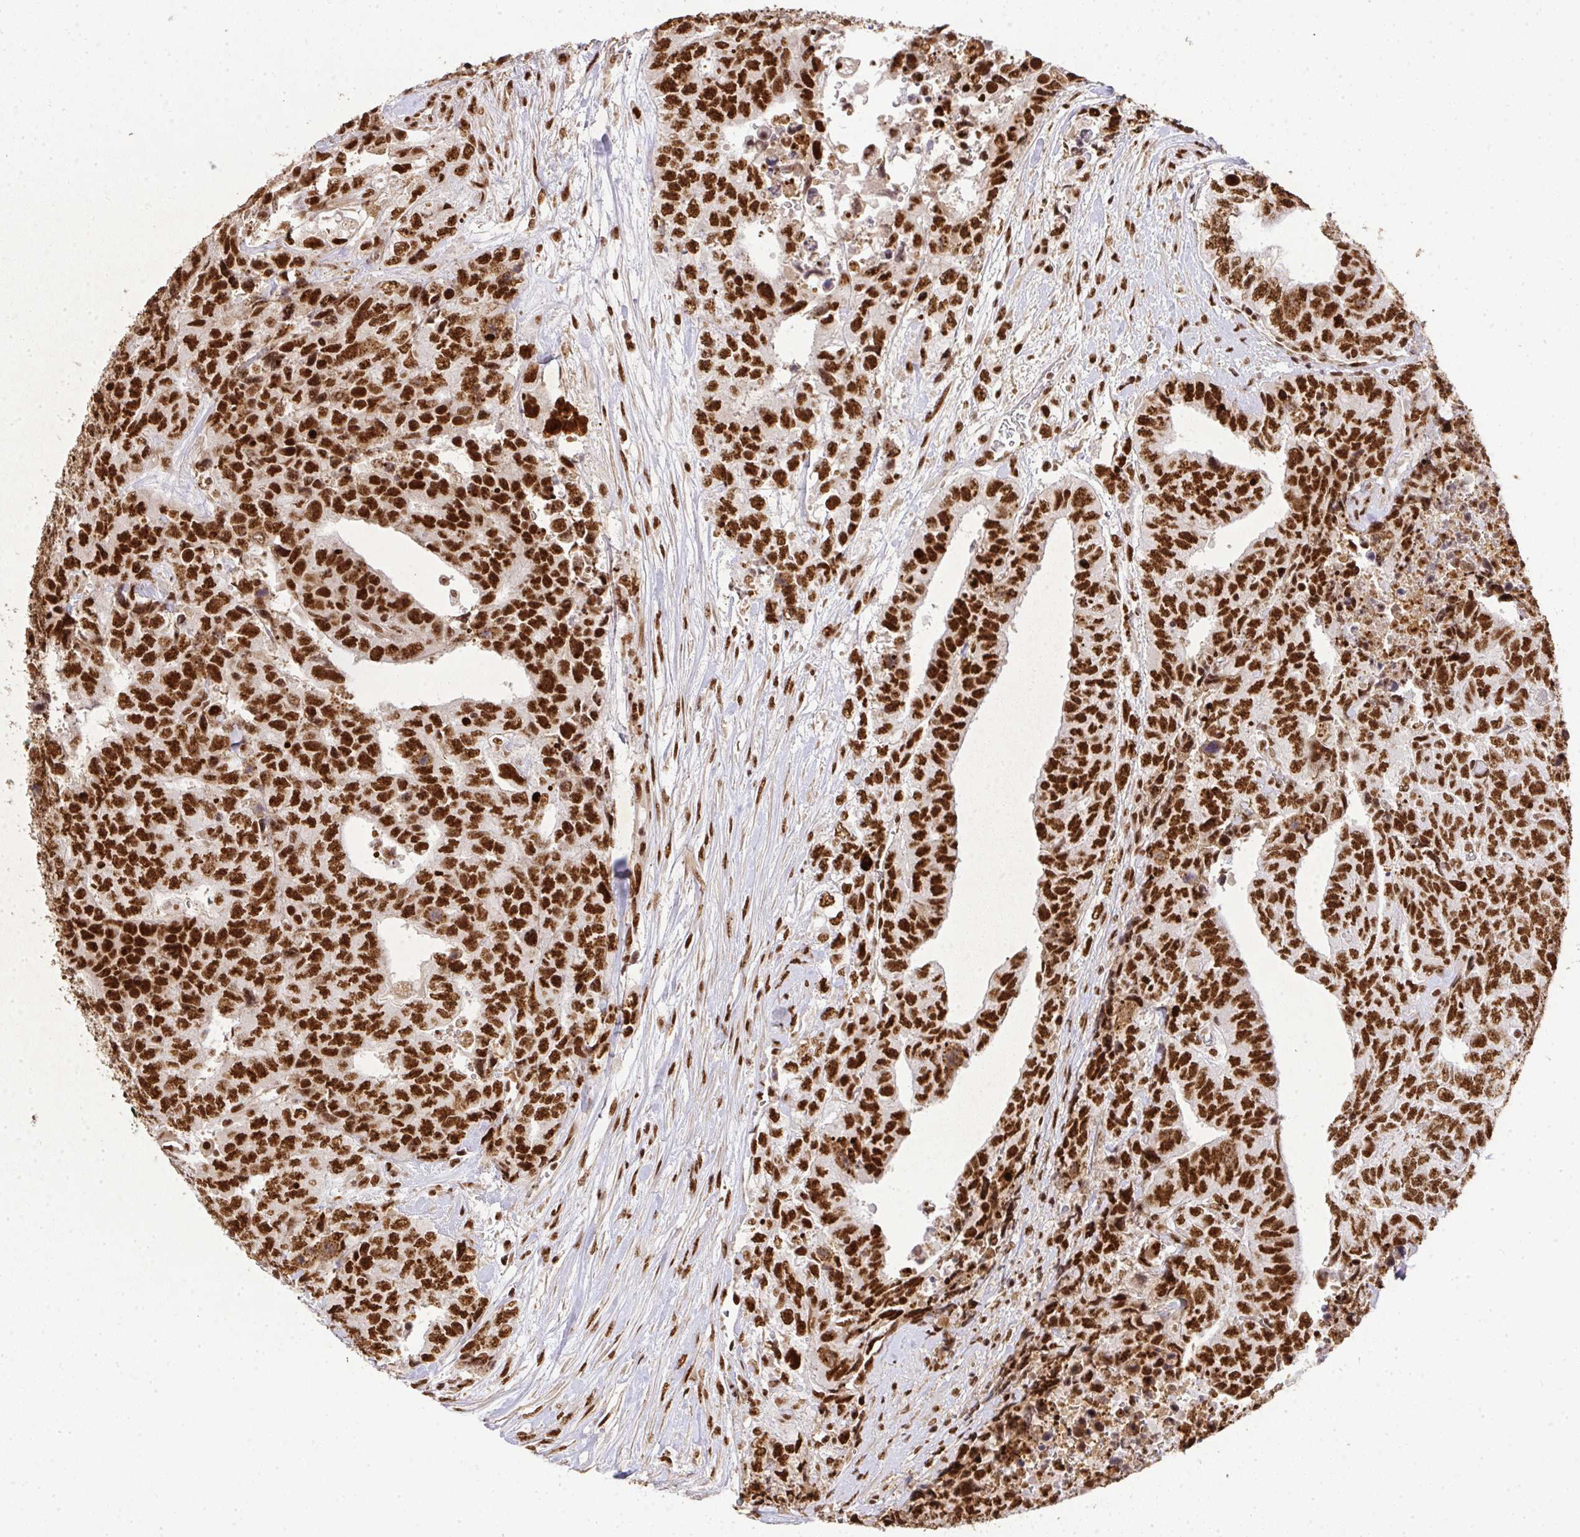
{"staining": {"intensity": "strong", "quantity": ">75%", "location": "nuclear"}, "tissue": "testis cancer", "cell_type": "Tumor cells", "image_type": "cancer", "snomed": [{"axis": "morphology", "description": "Carcinoma, Embryonal, NOS"}, {"axis": "topography", "description": "Testis"}], "caption": "Brown immunohistochemical staining in human embryonal carcinoma (testis) exhibits strong nuclear staining in approximately >75% of tumor cells. (Stains: DAB (3,3'-diaminobenzidine) in brown, nuclei in blue, Microscopy: brightfield microscopy at high magnification).", "gene": "U2AF1", "patient": {"sex": "male", "age": 24}}